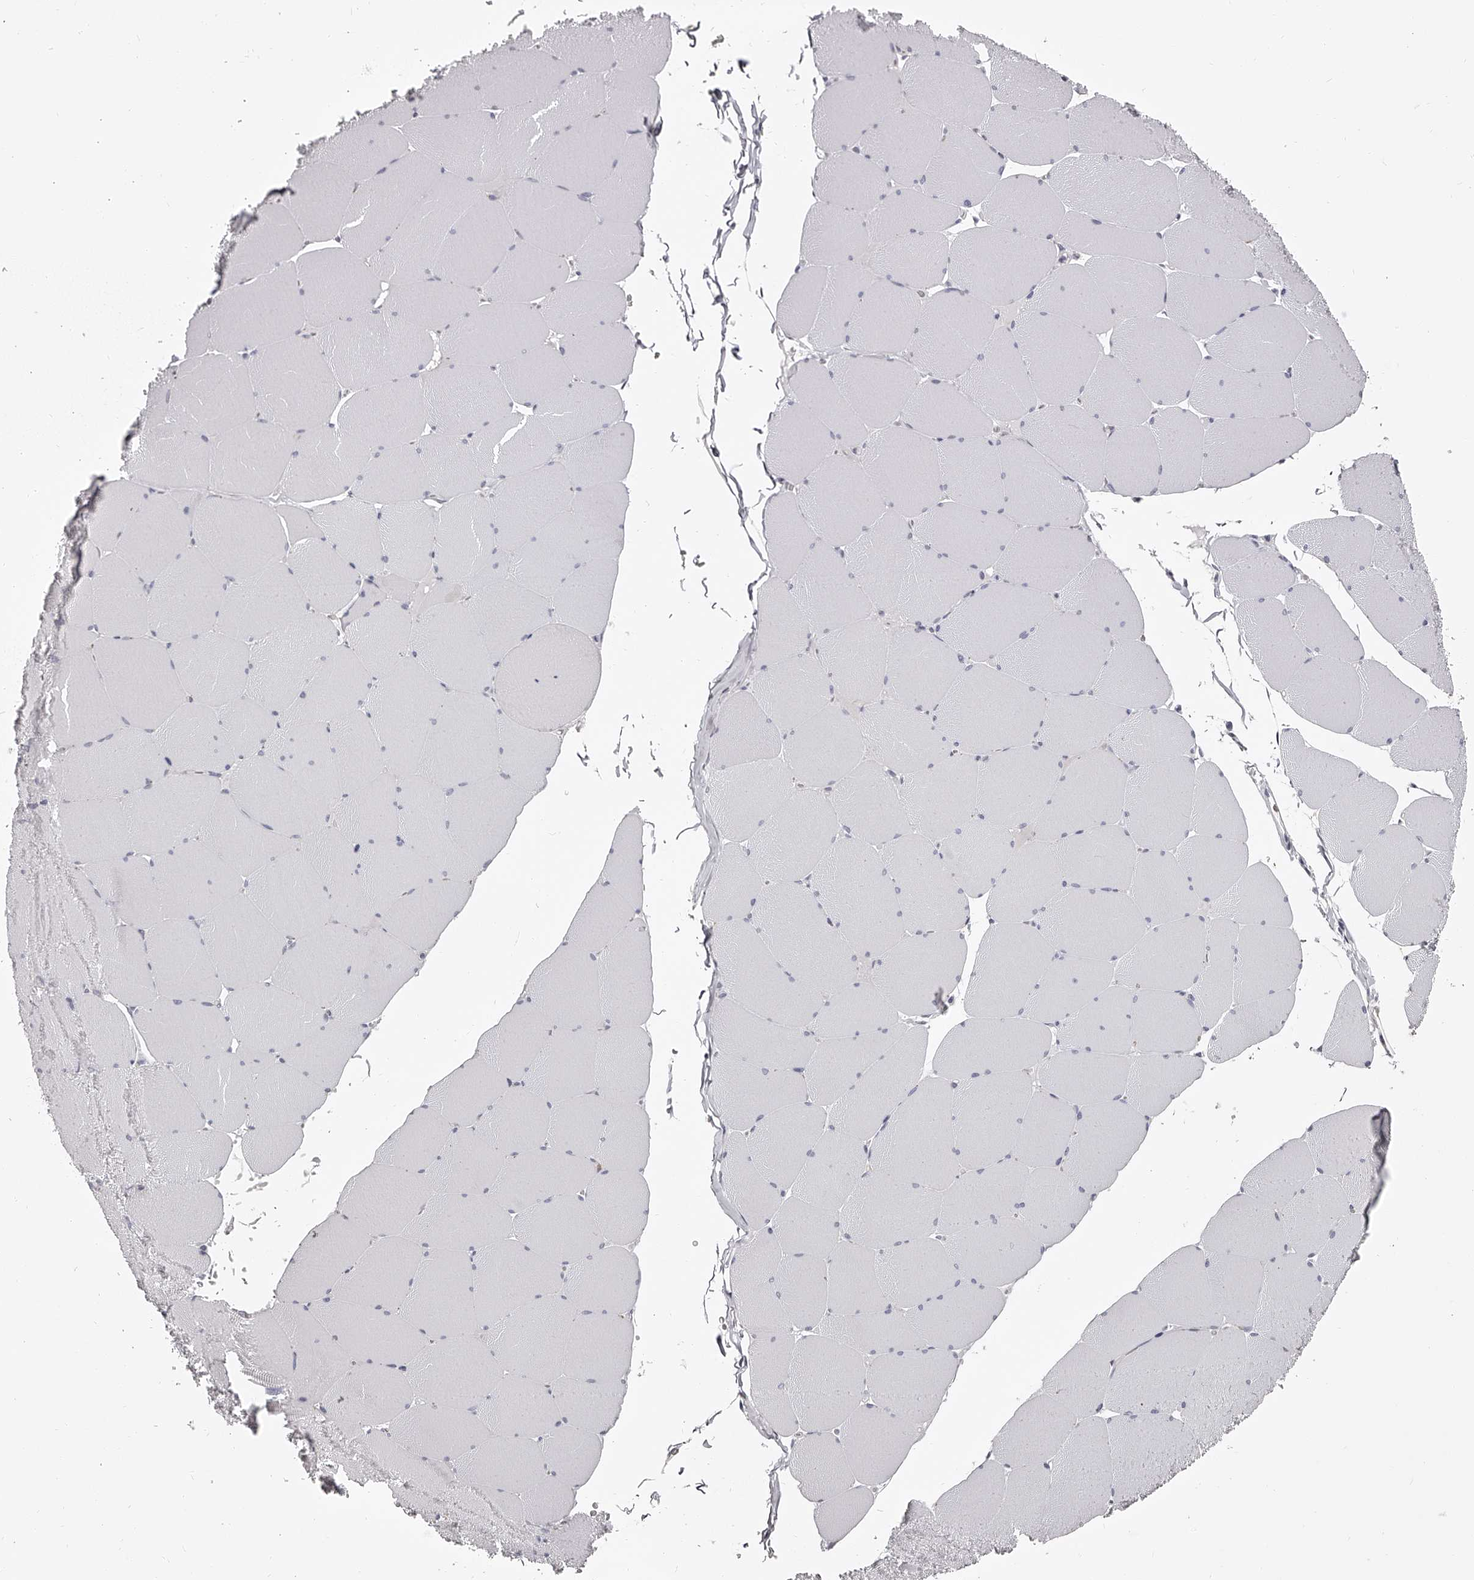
{"staining": {"intensity": "negative", "quantity": "none", "location": "none"}, "tissue": "skeletal muscle", "cell_type": "Myocytes", "image_type": "normal", "snomed": [{"axis": "morphology", "description": "Normal tissue, NOS"}, {"axis": "topography", "description": "Skeletal muscle"}, {"axis": "topography", "description": "Head-Neck"}], "caption": "Immunohistochemistry (IHC) micrograph of benign human skeletal muscle stained for a protein (brown), which shows no expression in myocytes.", "gene": "PACSIN1", "patient": {"sex": "male", "age": 66}}